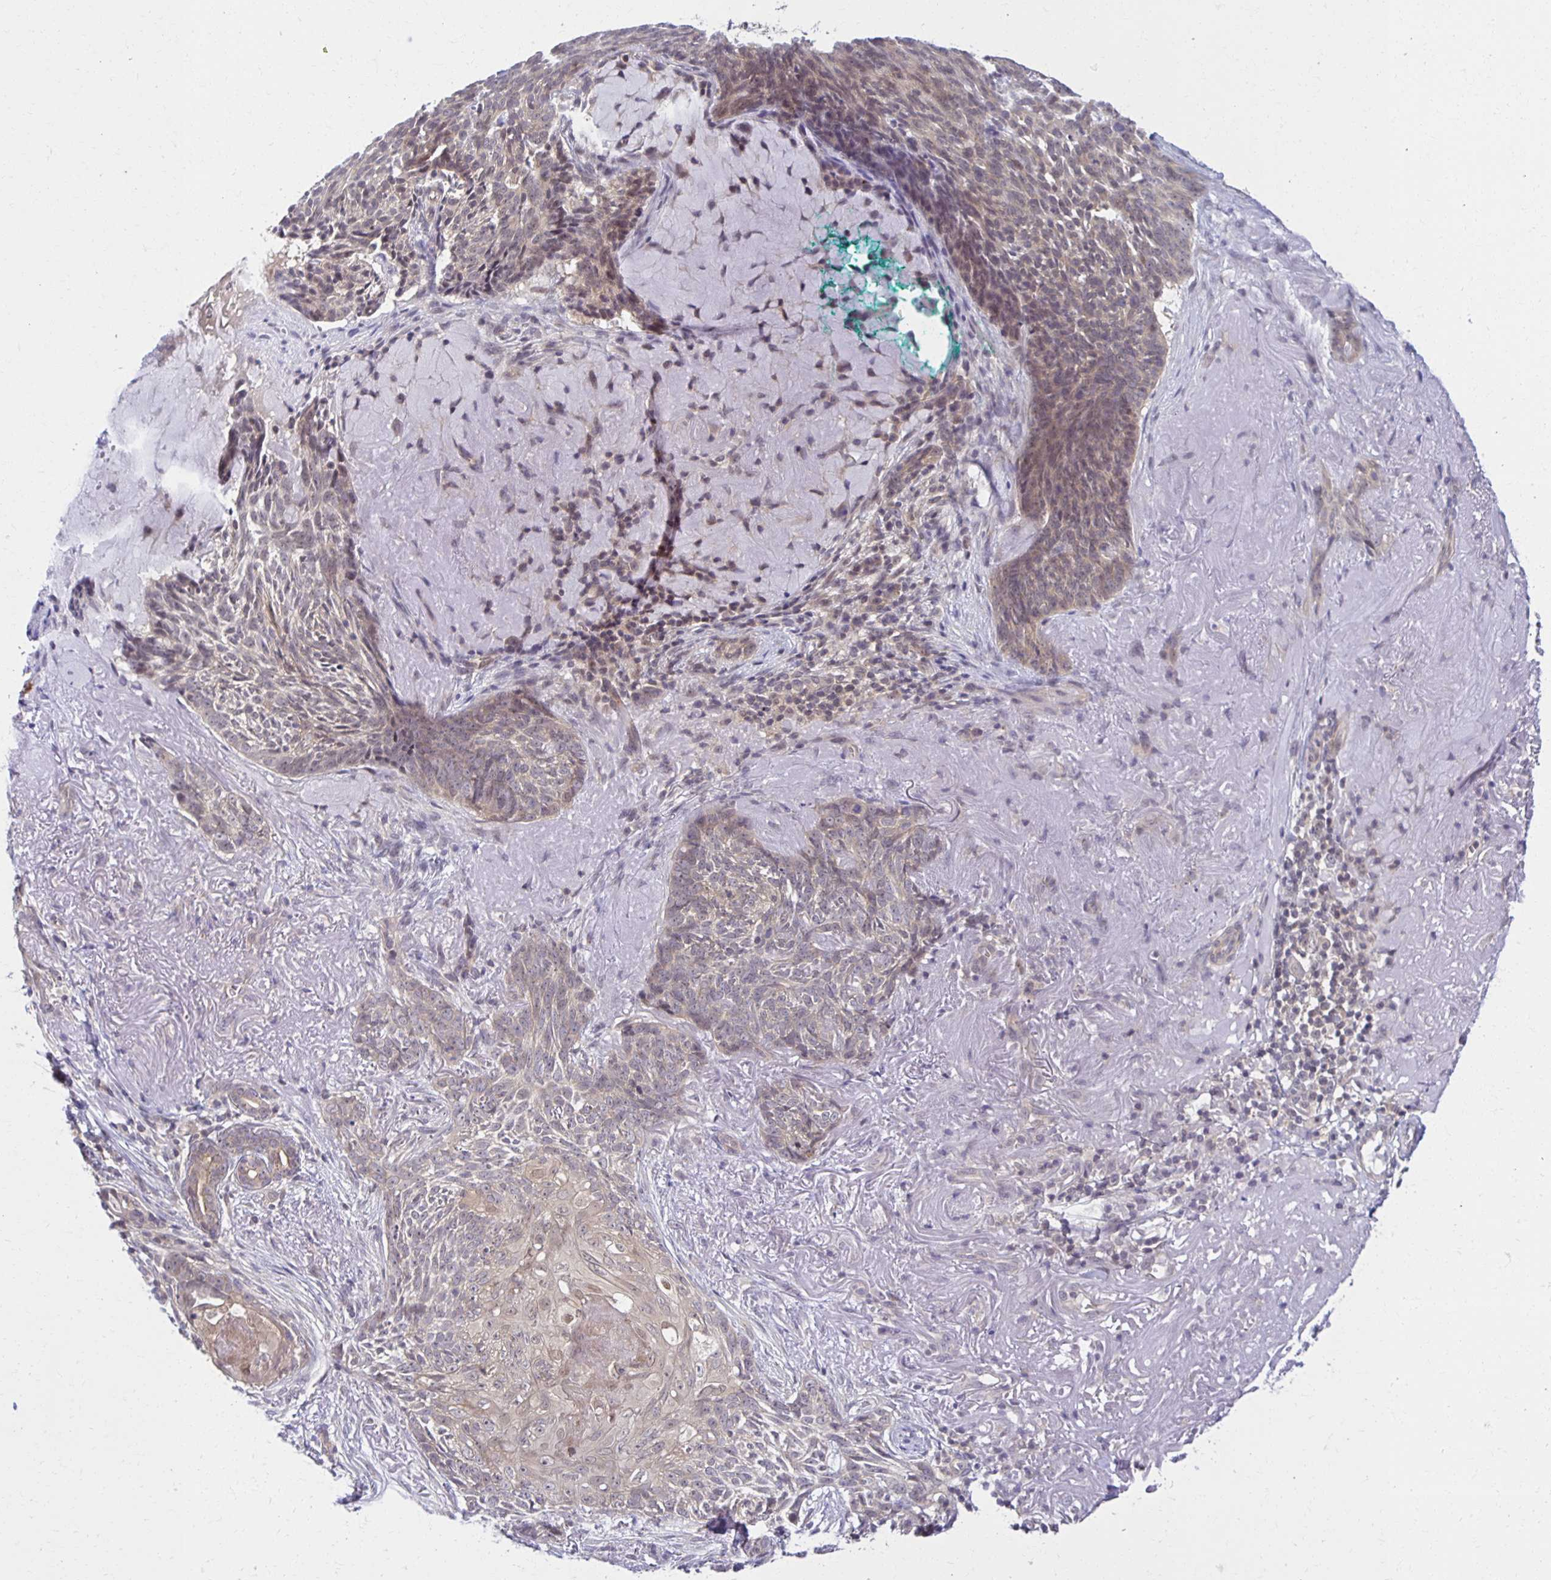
{"staining": {"intensity": "weak", "quantity": "25%-75%", "location": "cytoplasmic/membranous"}, "tissue": "skin cancer", "cell_type": "Tumor cells", "image_type": "cancer", "snomed": [{"axis": "morphology", "description": "Basal cell carcinoma"}, {"axis": "topography", "description": "Skin"}, {"axis": "topography", "description": "Skin of face"}], "caption": "Tumor cells reveal low levels of weak cytoplasmic/membranous expression in about 25%-75% of cells in human skin cancer (basal cell carcinoma). The staining was performed using DAB (3,3'-diaminobenzidine) to visualize the protein expression in brown, while the nuclei were stained in blue with hematoxylin (Magnification: 20x).", "gene": "MIEN1", "patient": {"sex": "female", "age": 95}}